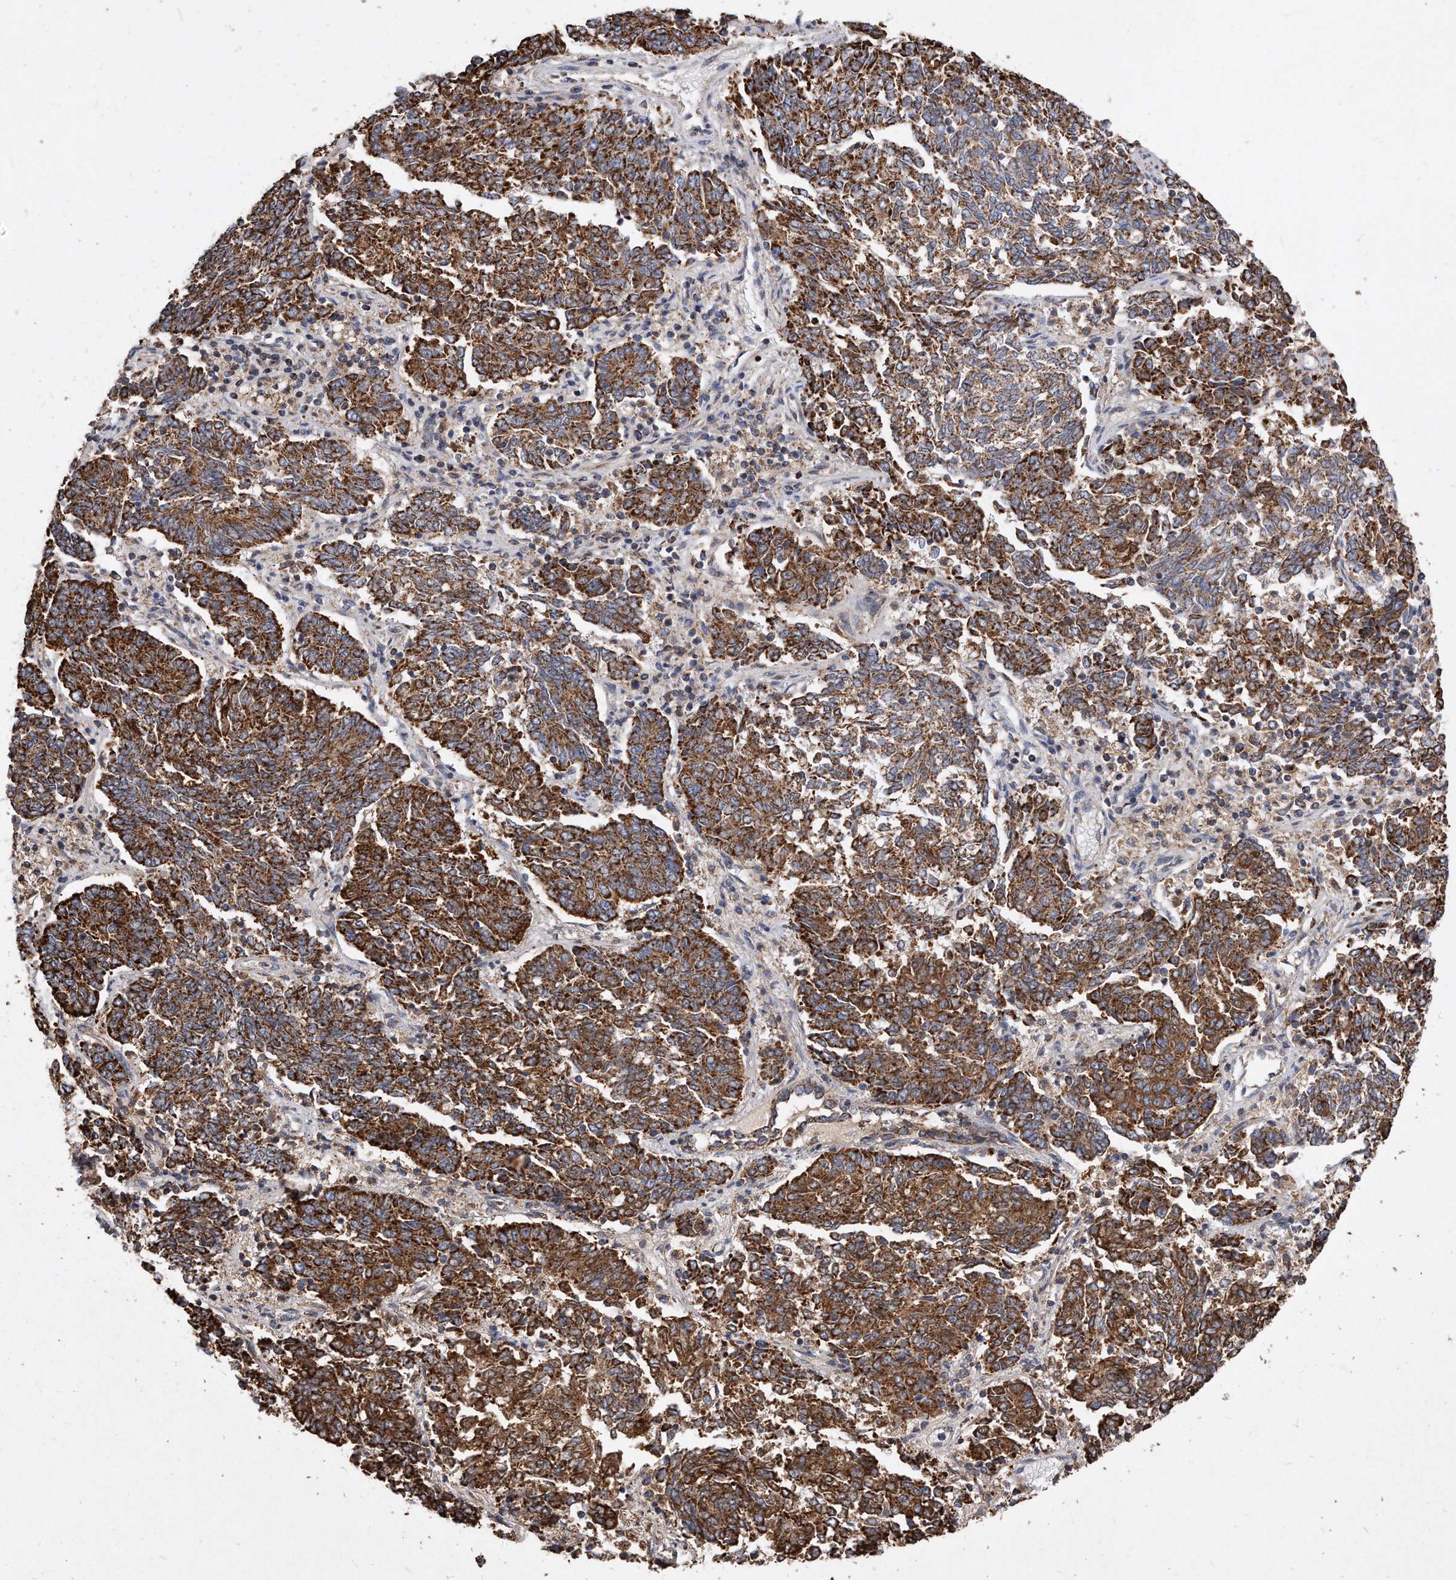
{"staining": {"intensity": "strong", "quantity": ">75%", "location": "cytoplasmic/membranous"}, "tissue": "endometrial cancer", "cell_type": "Tumor cells", "image_type": "cancer", "snomed": [{"axis": "morphology", "description": "Adenocarcinoma, NOS"}, {"axis": "topography", "description": "Endometrium"}], "caption": "Protein expression analysis of human adenocarcinoma (endometrial) reveals strong cytoplasmic/membranous staining in approximately >75% of tumor cells. Nuclei are stained in blue.", "gene": "PPP5C", "patient": {"sex": "female", "age": 80}}